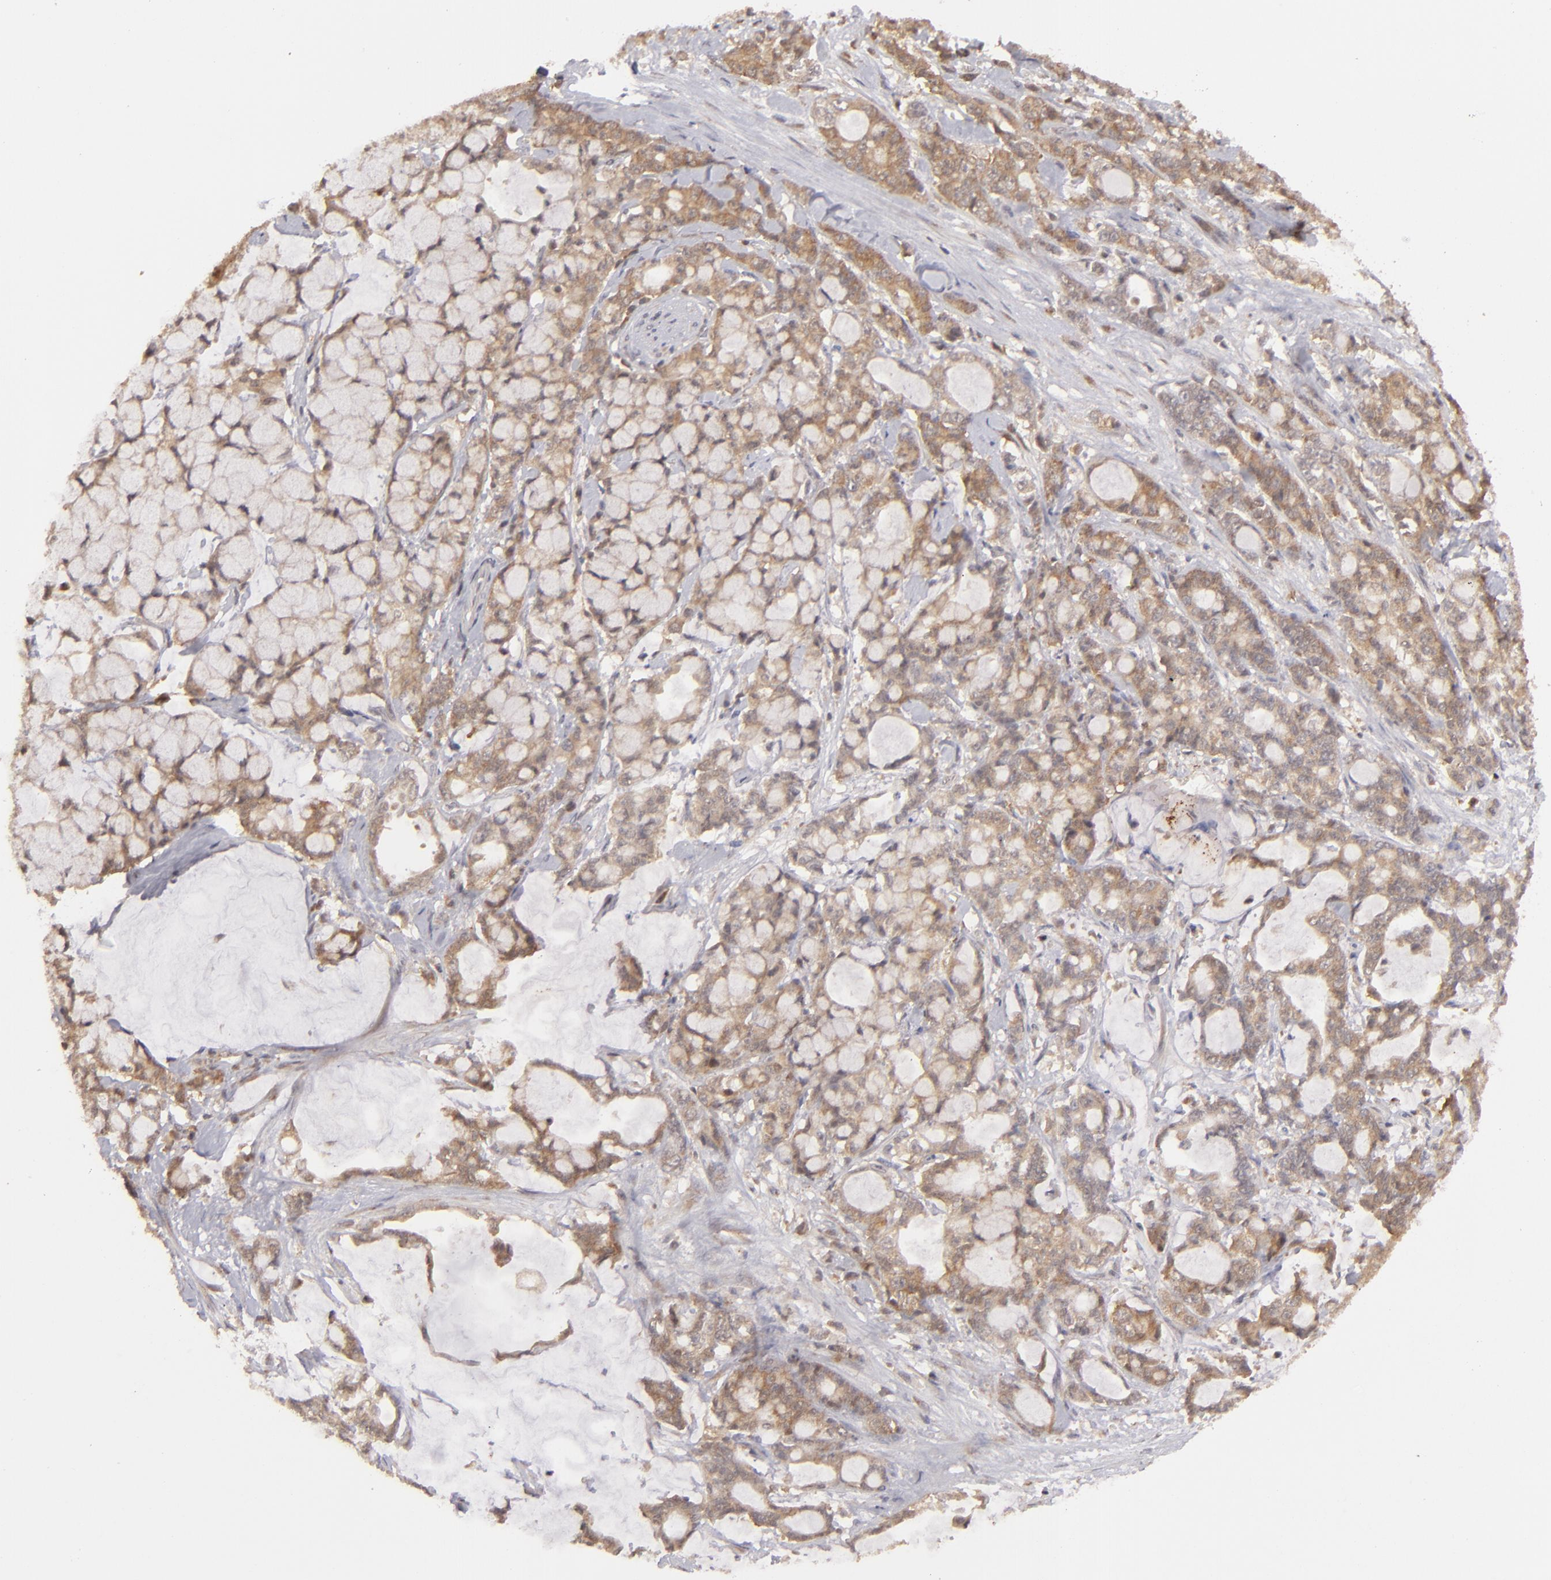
{"staining": {"intensity": "moderate", "quantity": ">75%", "location": "cytoplasmic/membranous"}, "tissue": "pancreatic cancer", "cell_type": "Tumor cells", "image_type": "cancer", "snomed": [{"axis": "morphology", "description": "Adenocarcinoma, NOS"}, {"axis": "topography", "description": "Pancreas"}], "caption": "Pancreatic adenocarcinoma tissue exhibits moderate cytoplasmic/membranous positivity in approximately >75% of tumor cells, visualized by immunohistochemistry.", "gene": "MAPK3", "patient": {"sex": "female", "age": 73}}